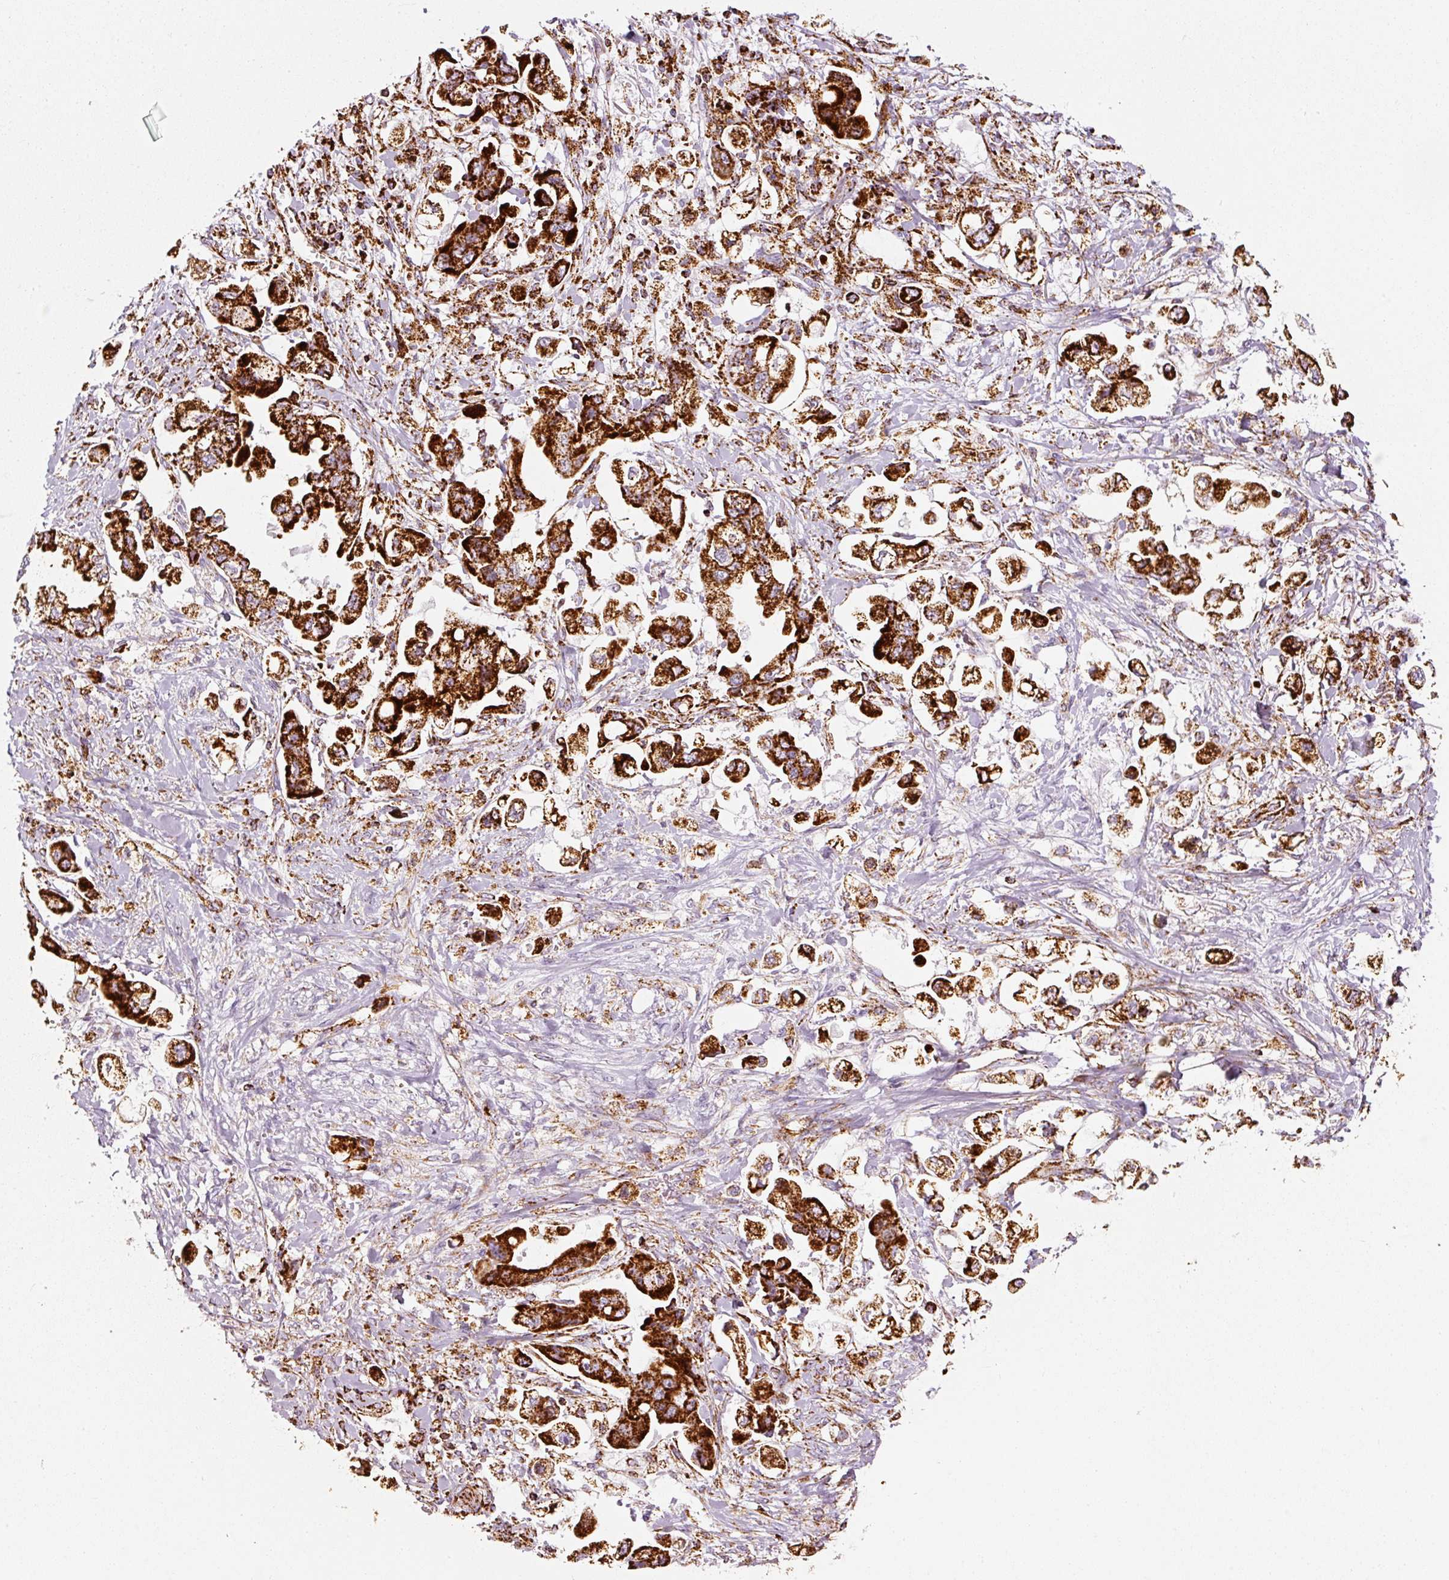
{"staining": {"intensity": "strong", "quantity": ">75%", "location": "cytoplasmic/membranous"}, "tissue": "stomach cancer", "cell_type": "Tumor cells", "image_type": "cancer", "snomed": [{"axis": "morphology", "description": "Adenocarcinoma, NOS"}, {"axis": "topography", "description": "Stomach"}], "caption": "Protein staining of adenocarcinoma (stomach) tissue exhibits strong cytoplasmic/membranous positivity in approximately >75% of tumor cells.", "gene": "MT-CO2", "patient": {"sex": "male", "age": 62}}